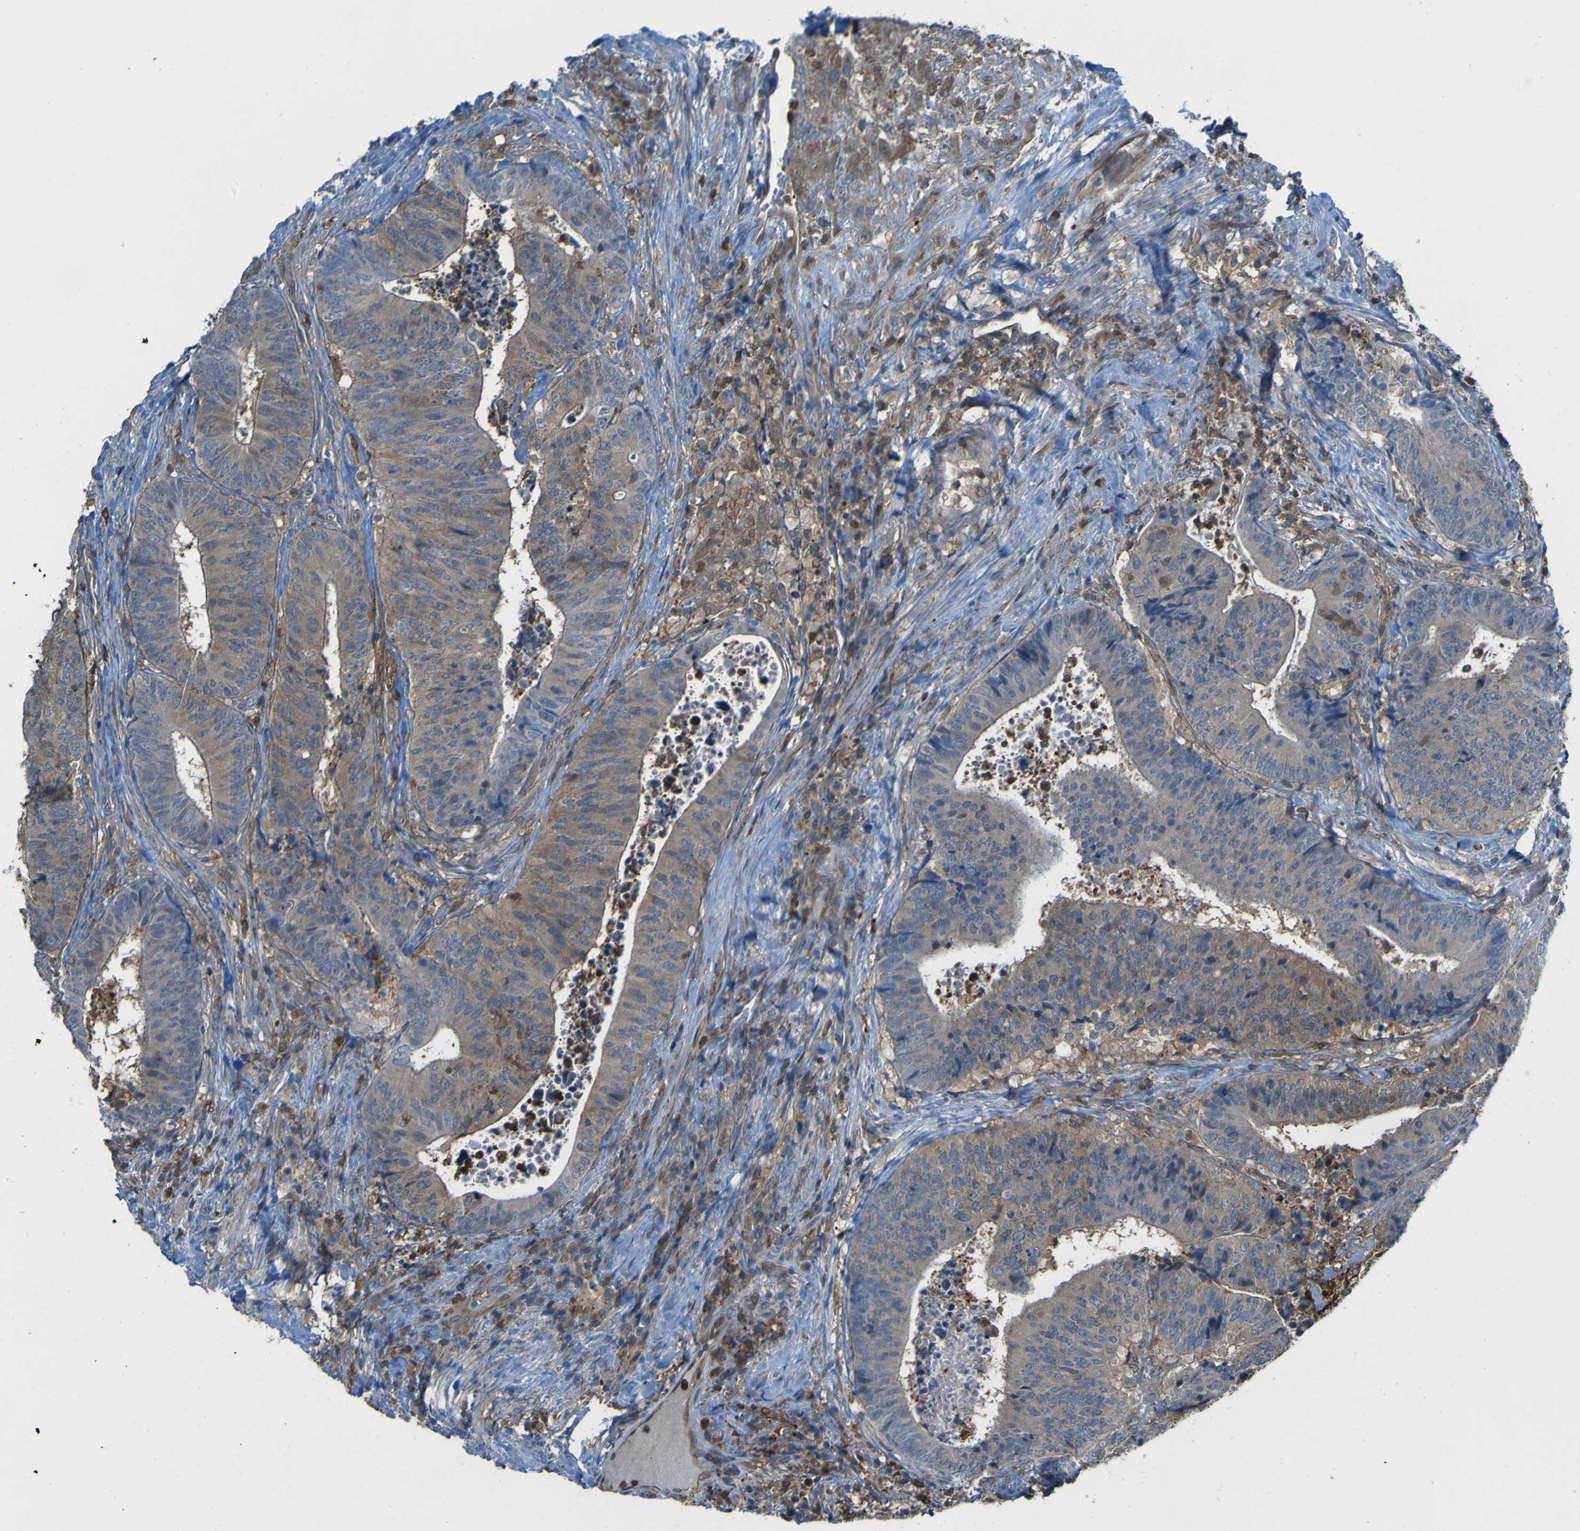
{"staining": {"intensity": "moderate", "quantity": "25%-75%", "location": "cytoplasmic/membranous"}, "tissue": "colorectal cancer", "cell_type": "Tumor cells", "image_type": "cancer", "snomed": [{"axis": "morphology", "description": "Adenocarcinoma, NOS"}, {"axis": "topography", "description": "Rectum"}], "caption": "Protein staining reveals moderate cytoplasmic/membranous positivity in approximately 25%-75% of tumor cells in adenocarcinoma (colorectal). (Brightfield microscopy of DAB IHC at high magnification).", "gene": "ABHD3", "patient": {"sex": "male", "age": 72}}